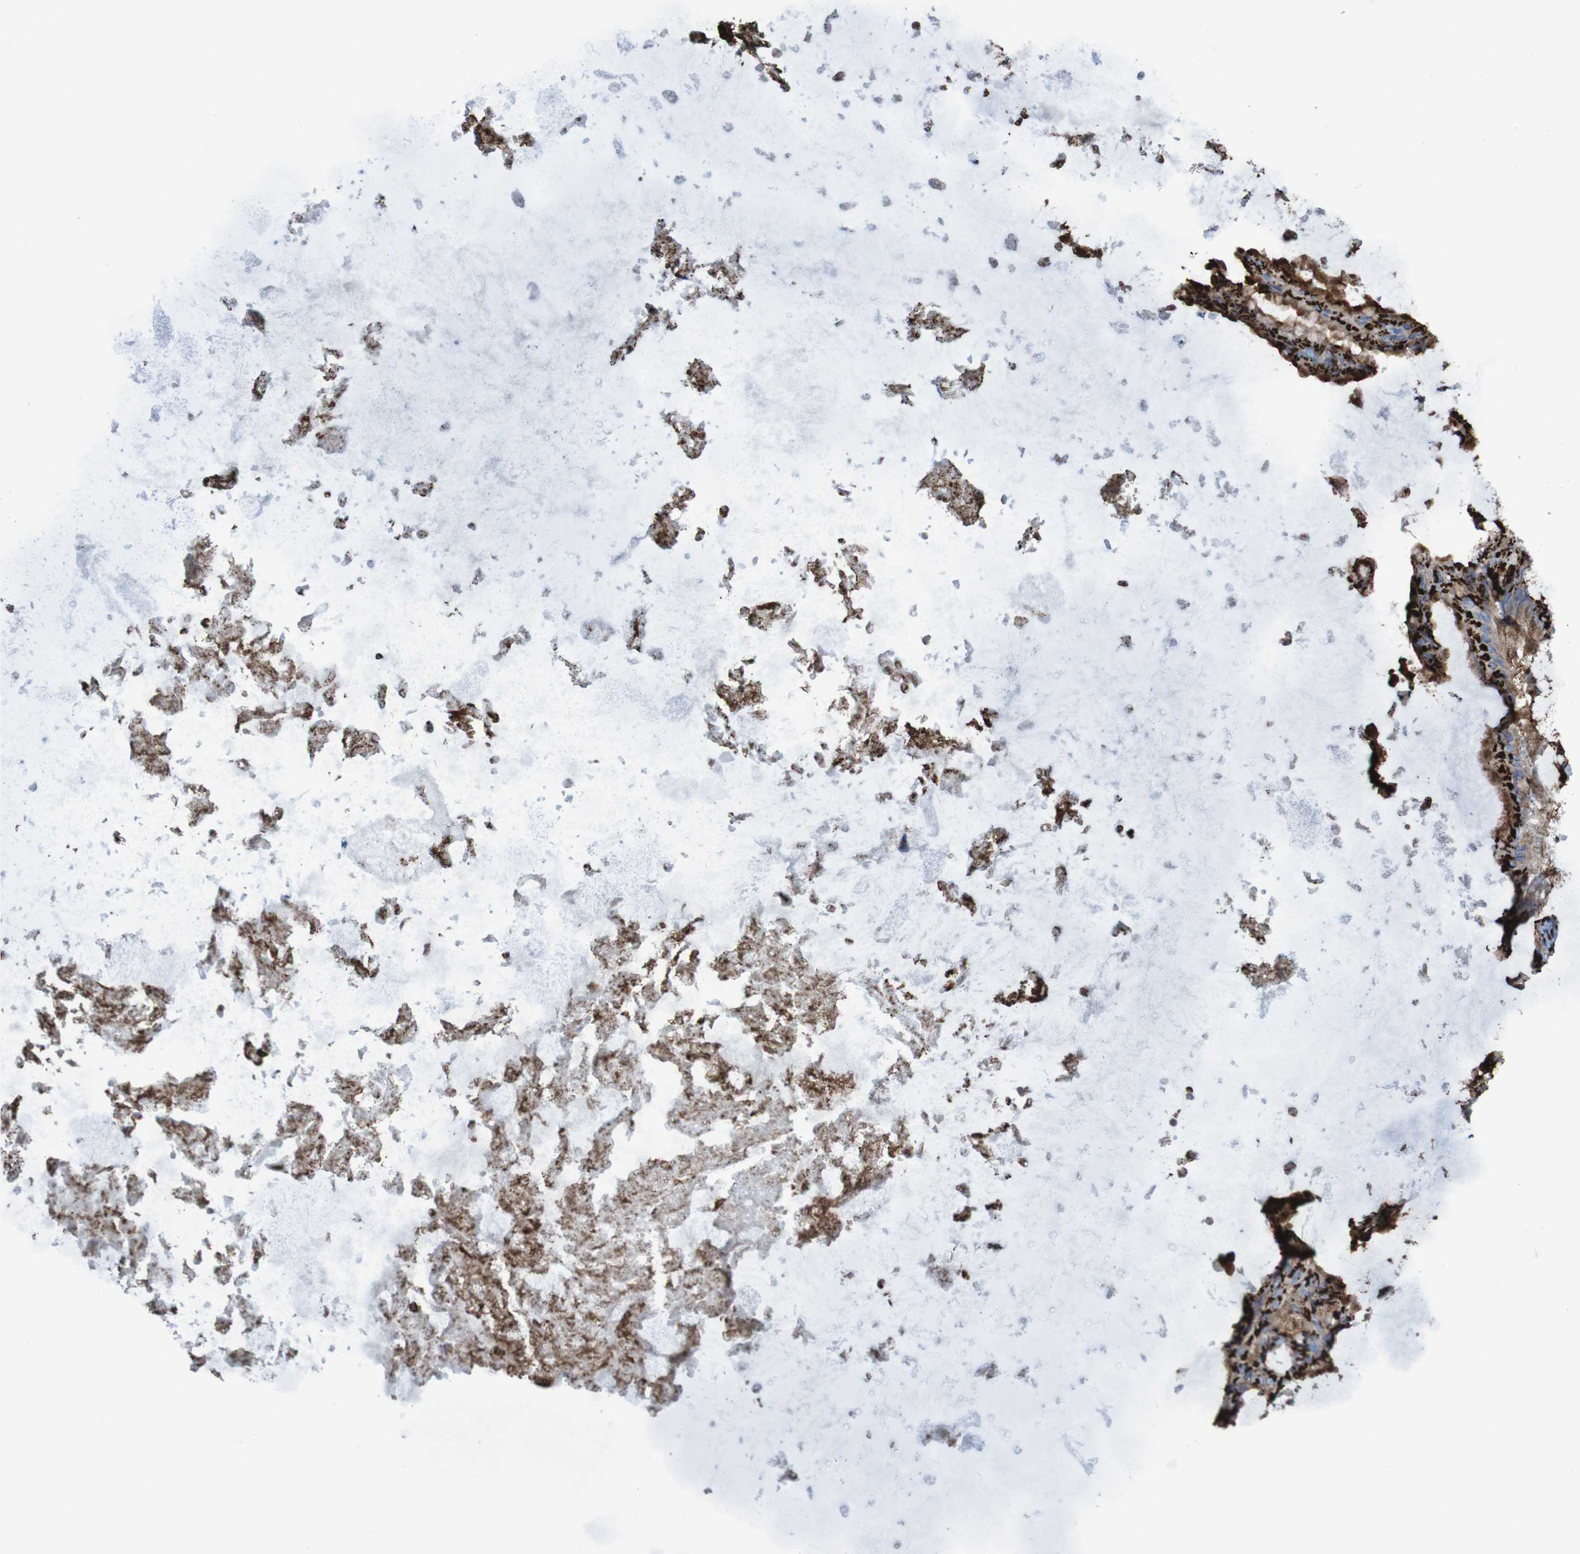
{"staining": {"intensity": "strong", "quantity": ">75%", "location": "cytoplasmic/membranous"}, "tissue": "ovarian cancer", "cell_type": "Tumor cells", "image_type": "cancer", "snomed": [{"axis": "morphology", "description": "Cystadenocarcinoma, mucinous, NOS"}, {"axis": "topography", "description": "Ovary"}], "caption": "Immunohistochemistry (IHC) of ovarian cancer demonstrates high levels of strong cytoplasmic/membranous positivity in approximately >75% of tumor cells.", "gene": "GOLM1", "patient": {"sex": "female", "age": 61}}